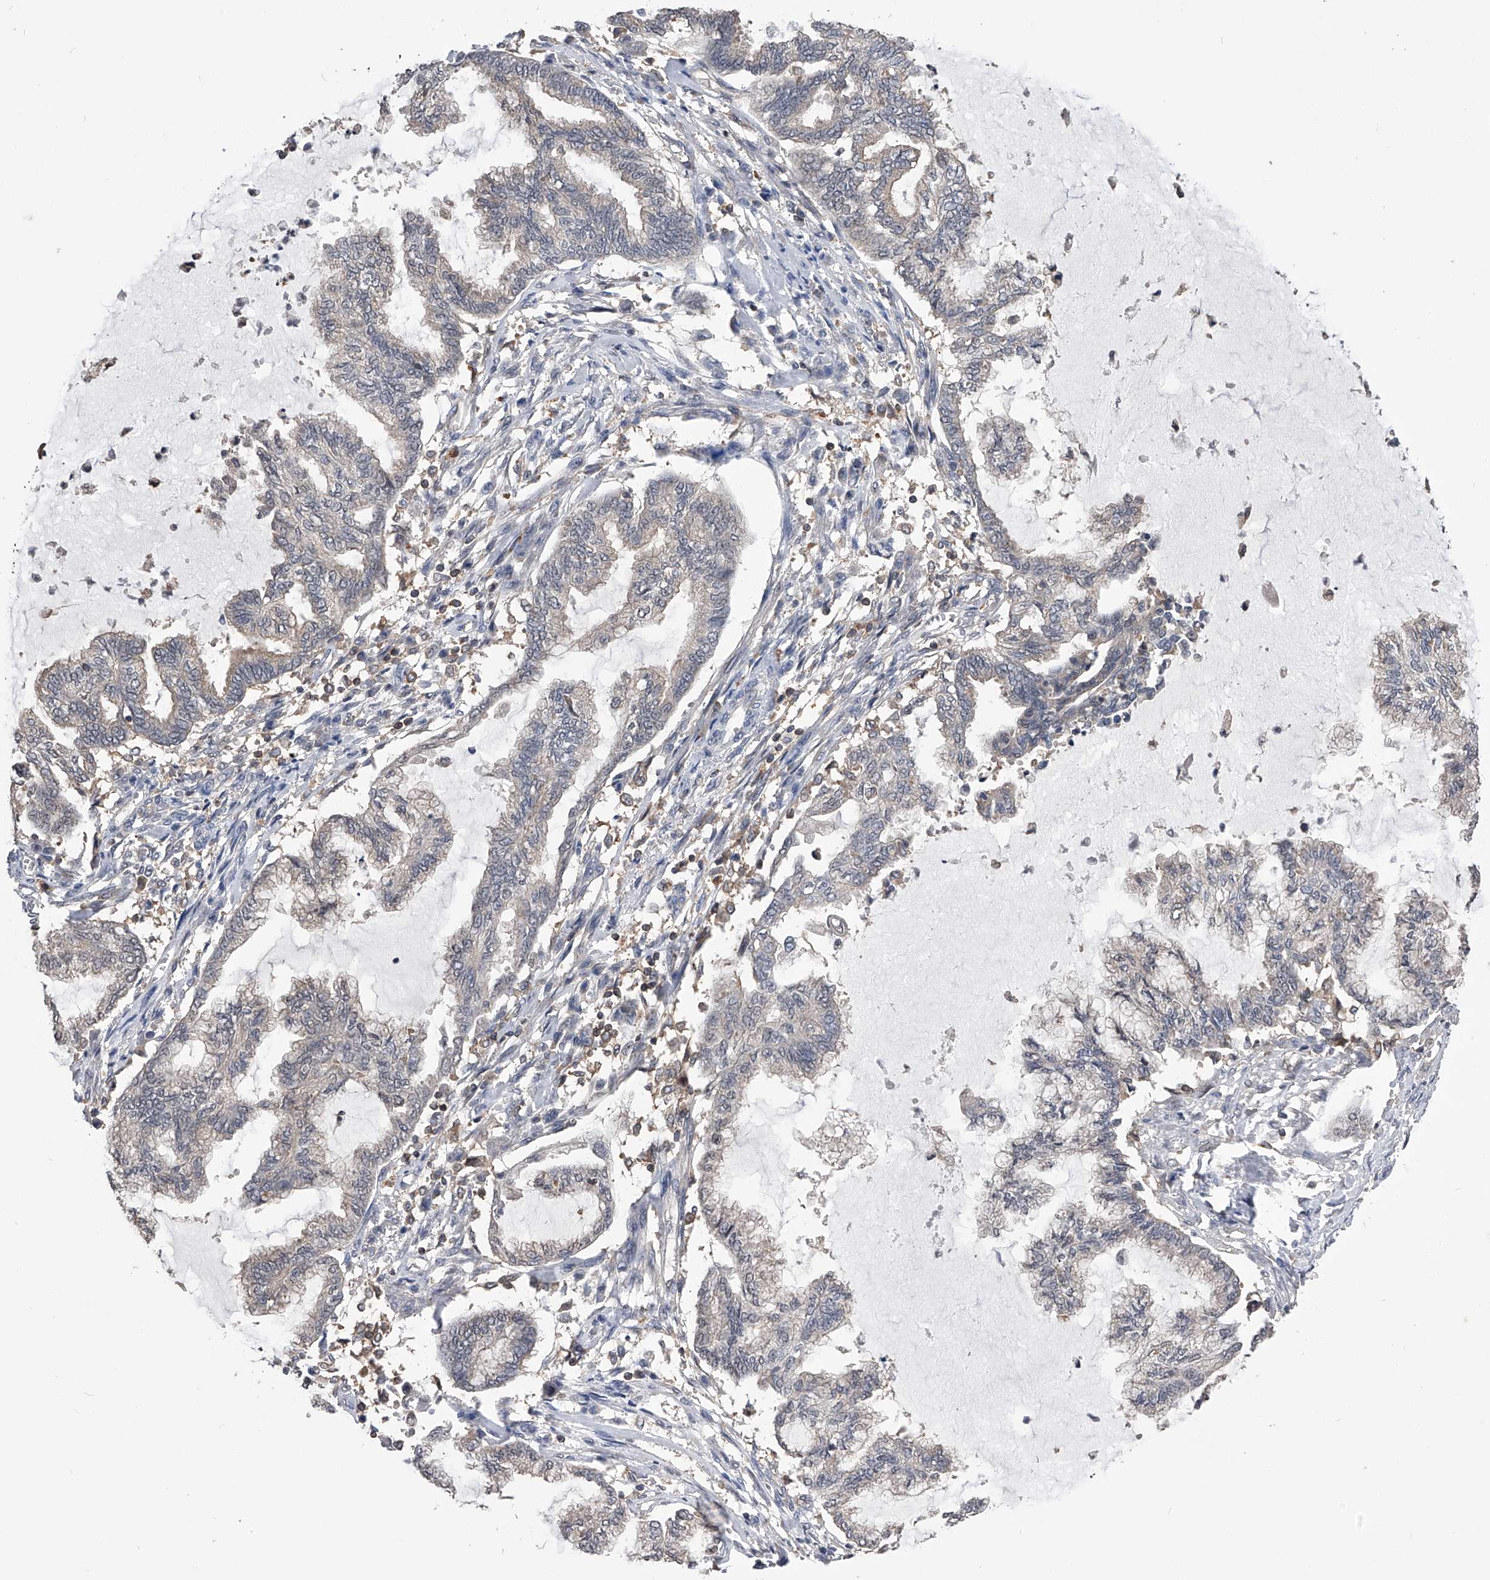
{"staining": {"intensity": "negative", "quantity": "none", "location": "none"}, "tissue": "endometrial cancer", "cell_type": "Tumor cells", "image_type": "cancer", "snomed": [{"axis": "morphology", "description": "Adenocarcinoma, NOS"}, {"axis": "topography", "description": "Endometrium"}], "caption": "High power microscopy micrograph of an immunohistochemistry (IHC) micrograph of endometrial cancer, revealing no significant expression in tumor cells. (DAB immunohistochemistry (IHC) visualized using brightfield microscopy, high magnification).", "gene": "PAN3", "patient": {"sex": "female", "age": 86}}